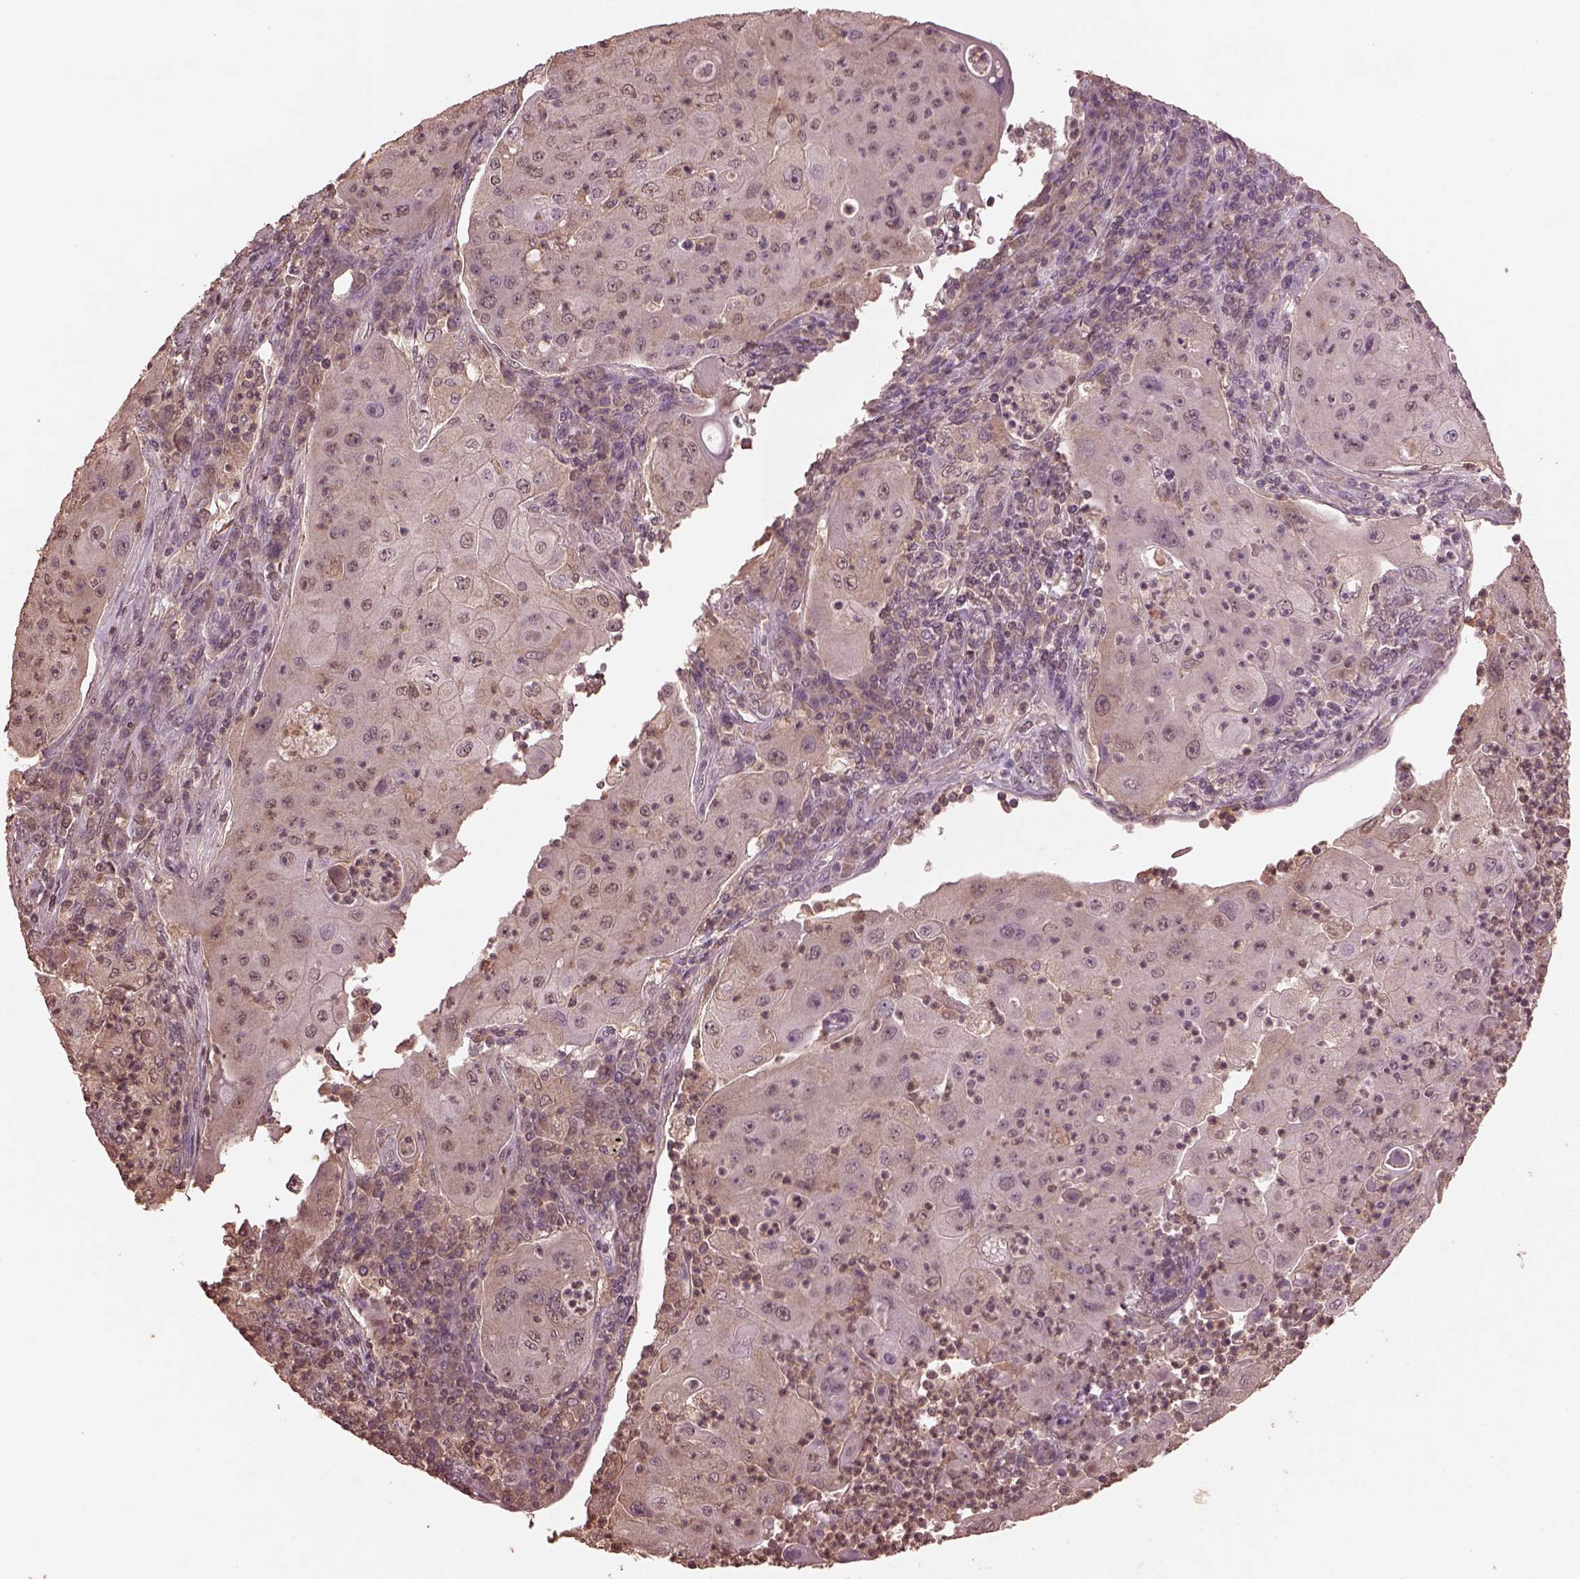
{"staining": {"intensity": "negative", "quantity": "none", "location": "none"}, "tissue": "lung cancer", "cell_type": "Tumor cells", "image_type": "cancer", "snomed": [{"axis": "morphology", "description": "Squamous cell carcinoma, NOS"}, {"axis": "topography", "description": "Lung"}], "caption": "The image demonstrates no significant expression in tumor cells of lung cancer. (DAB immunohistochemistry with hematoxylin counter stain).", "gene": "CPT1C", "patient": {"sex": "female", "age": 59}}